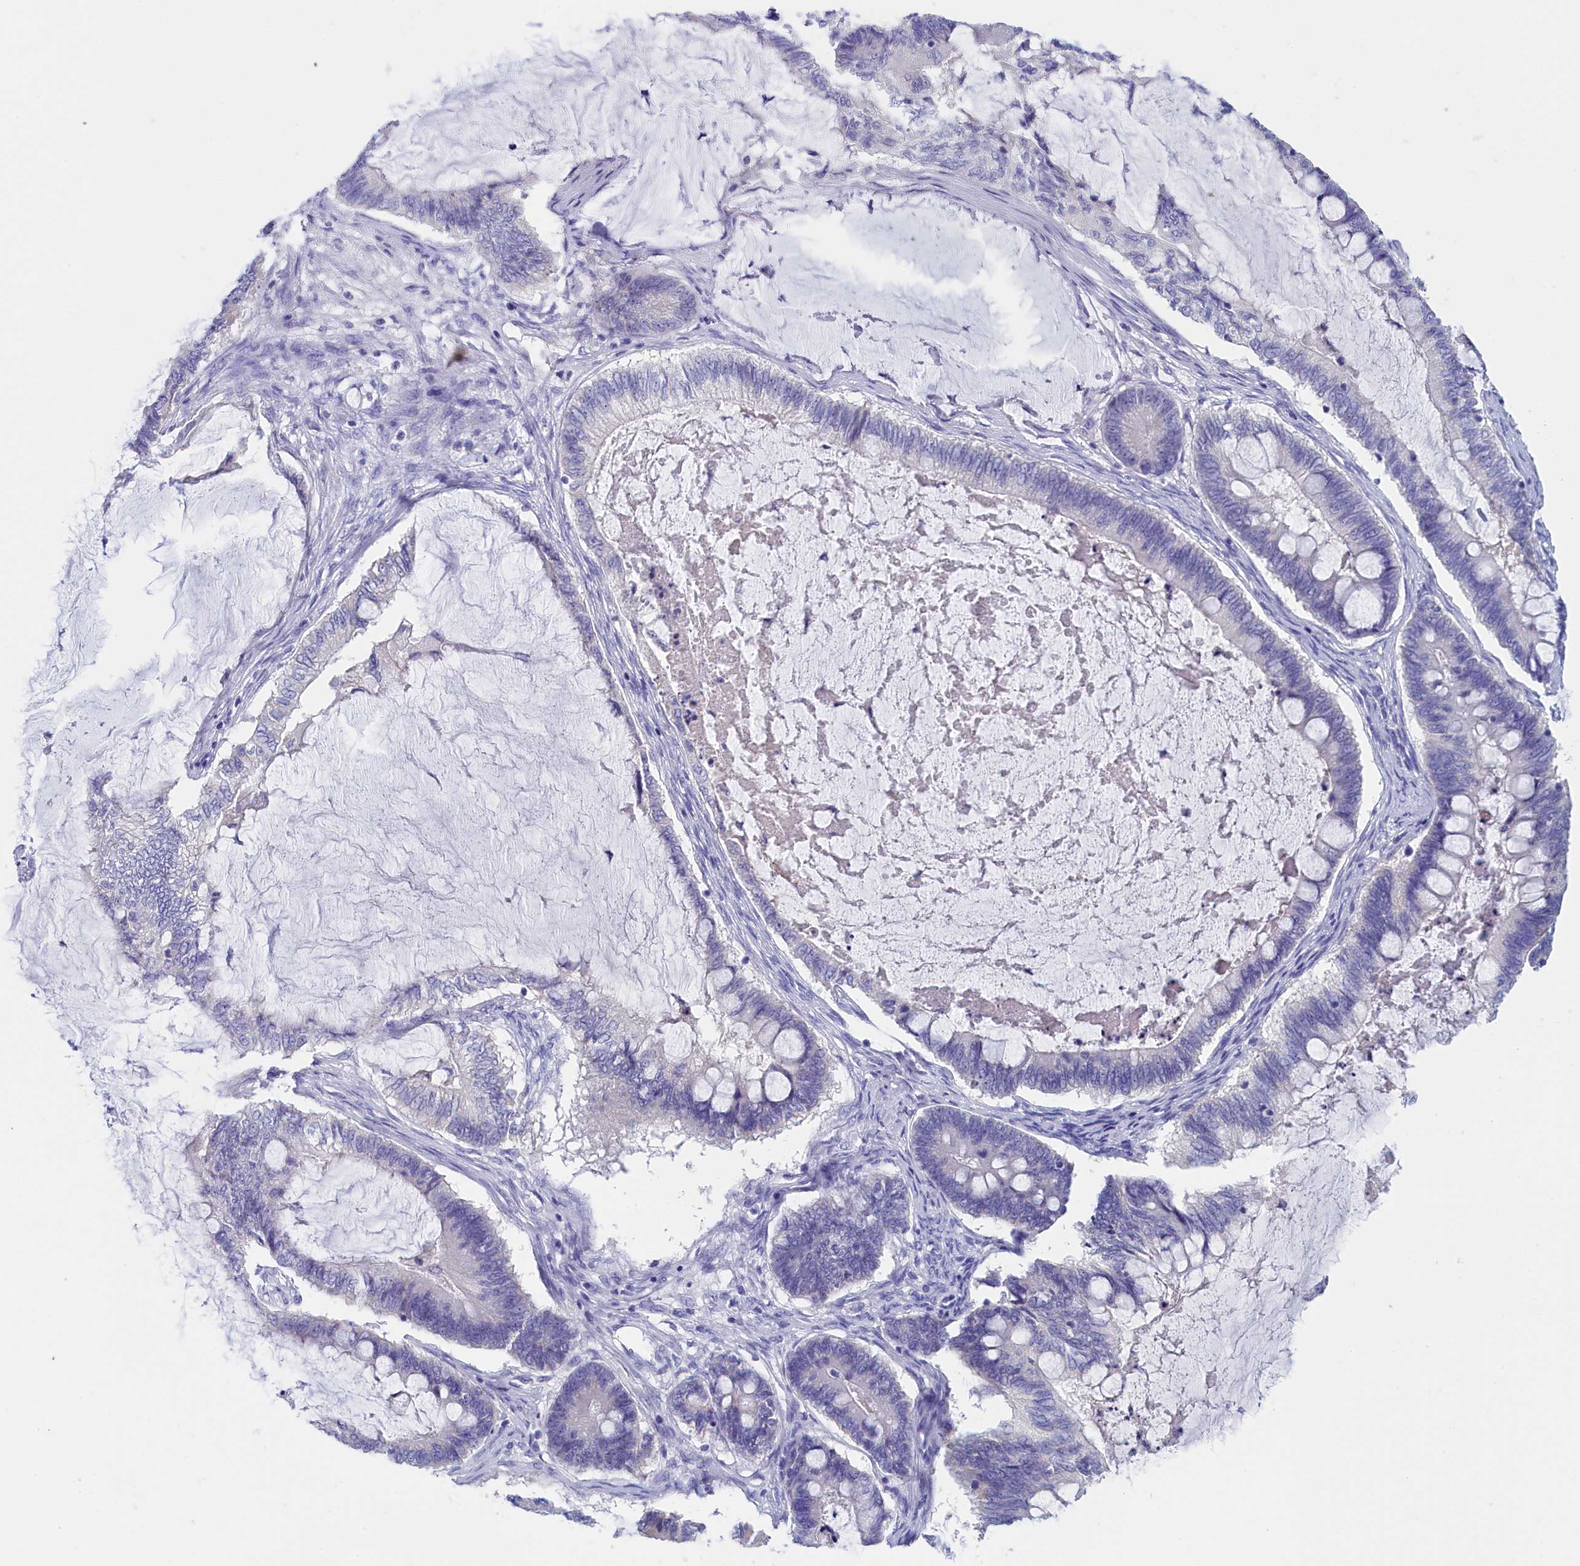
{"staining": {"intensity": "negative", "quantity": "none", "location": "none"}, "tissue": "ovarian cancer", "cell_type": "Tumor cells", "image_type": "cancer", "snomed": [{"axis": "morphology", "description": "Cystadenocarcinoma, mucinous, NOS"}, {"axis": "topography", "description": "Ovary"}], "caption": "IHC of ovarian mucinous cystadenocarcinoma shows no positivity in tumor cells.", "gene": "ANKRD2", "patient": {"sex": "female", "age": 61}}